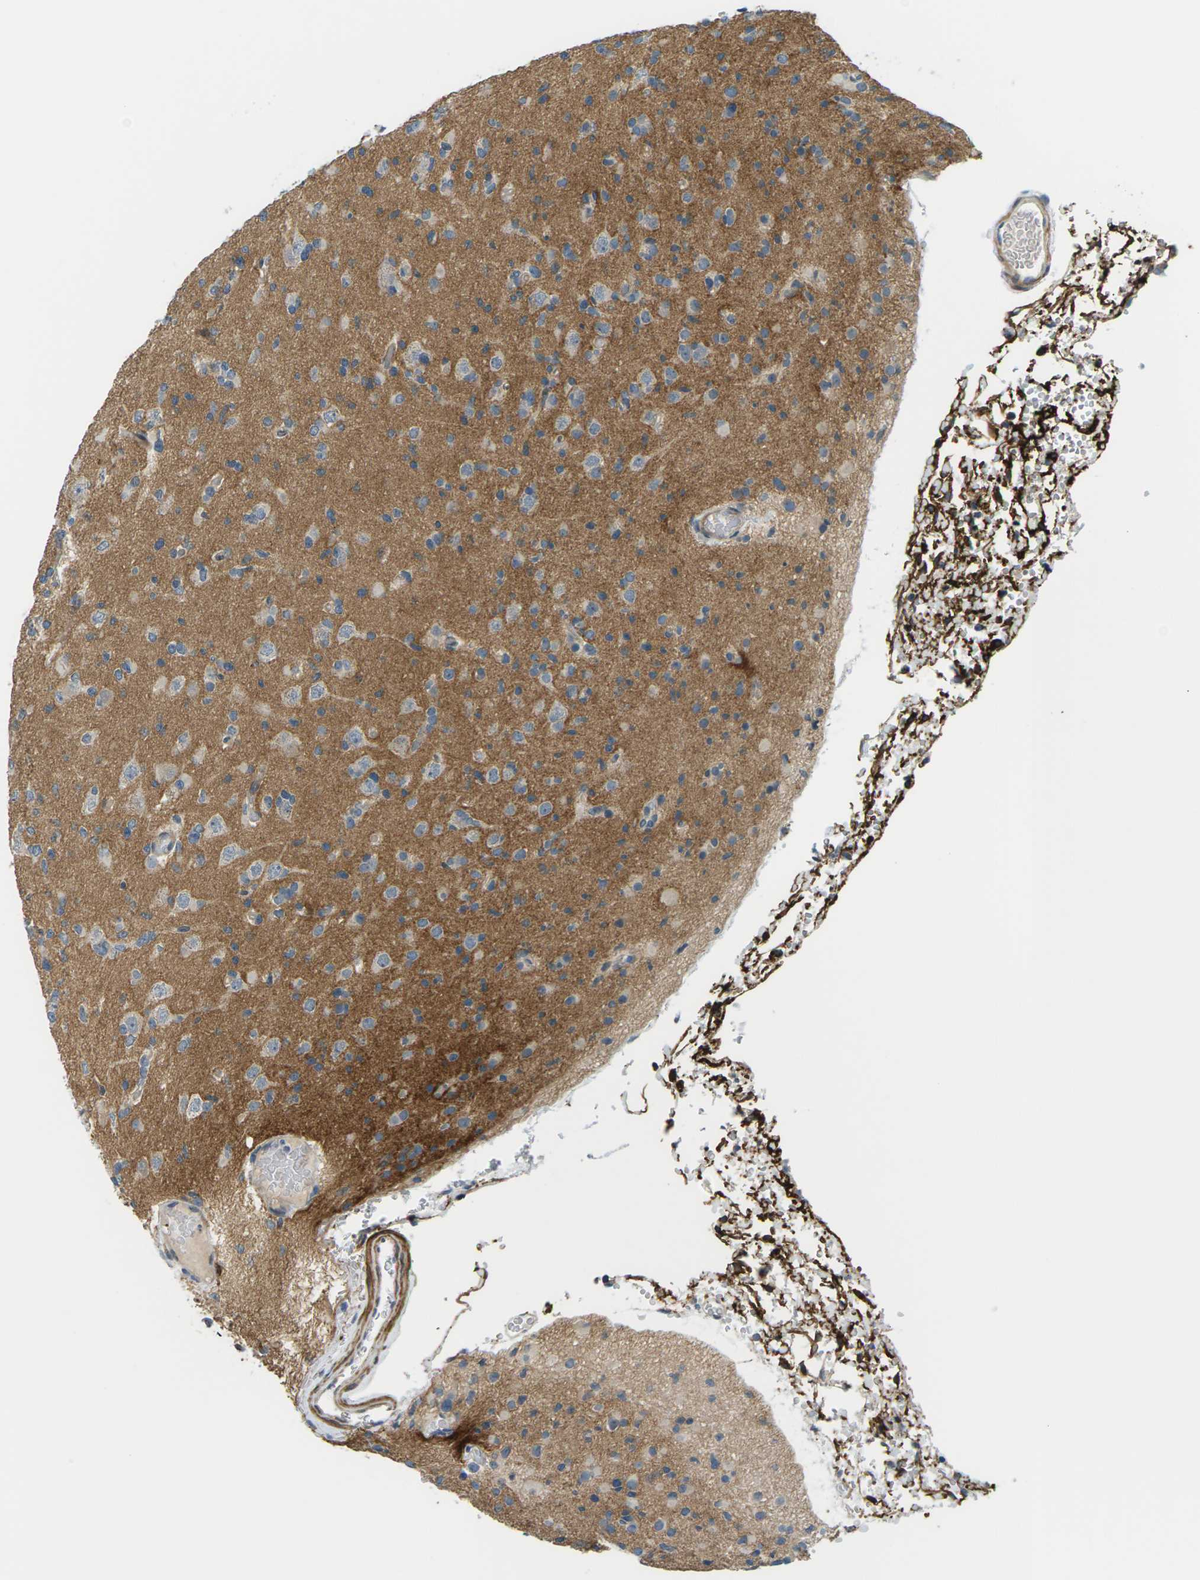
{"staining": {"intensity": "moderate", "quantity": "<25%", "location": "cytoplasmic/membranous"}, "tissue": "glioma", "cell_type": "Tumor cells", "image_type": "cancer", "snomed": [{"axis": "morphology", "description": "Glioma, malignant, Low grade"}, {"axis": "topography", "description": "Brain"}], "caption": "High-power microscopy captured an immunohistochemistry histopathology image of malignant glioma (low-grade), revealing moderate cytoplasmic/membranous staining in approximately <25% of tumor cells.", "gene": "SLC13A3", "patient": {"sex": "female", "age": 22}}